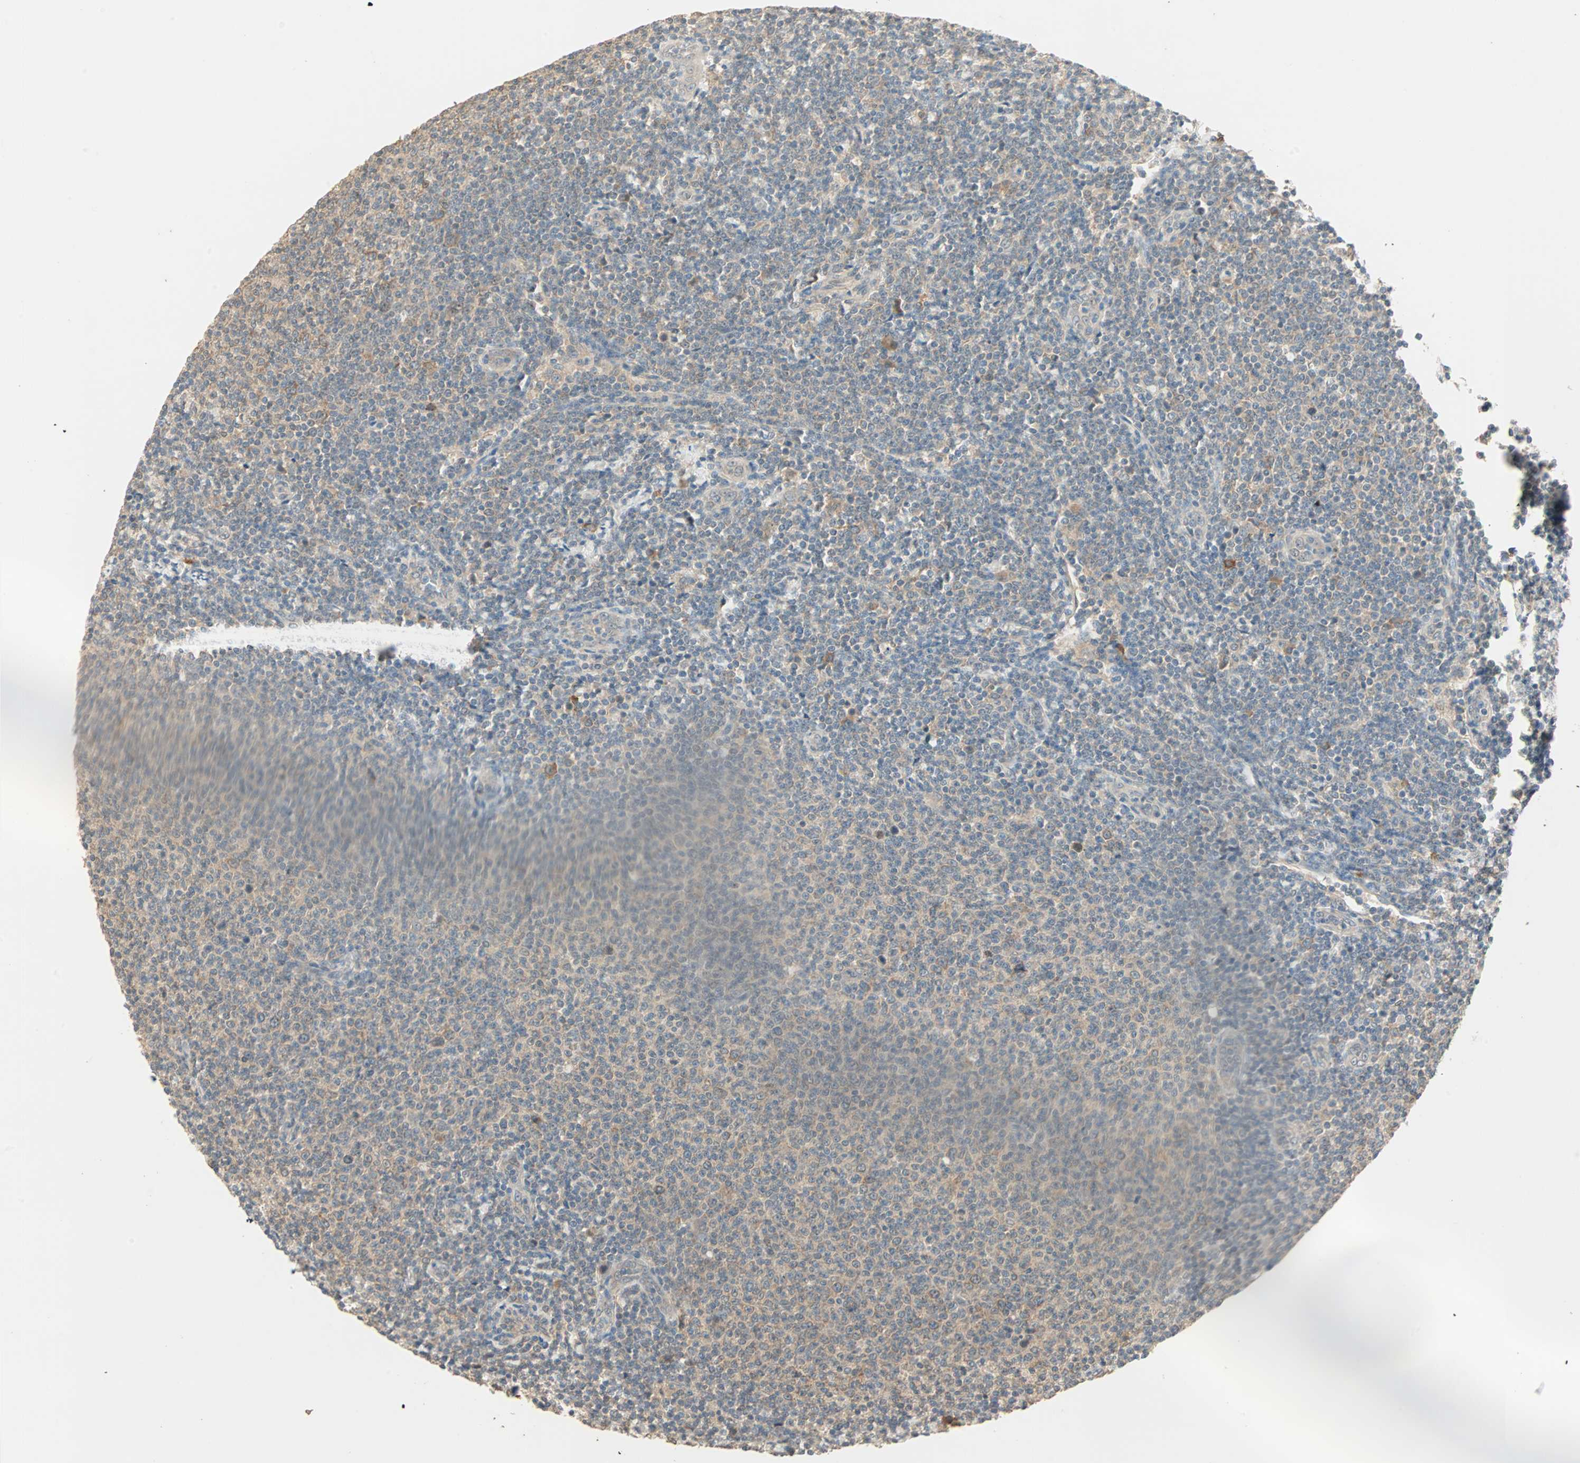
{"staining": {"intensity": "weak", "quantity": "25%-75%", "location": "cytoplasmic/membranous"}, "tissue": "lymphoma", "cell_type": "Tumor cells", "image_type": "cancer", "snomed": [{"axis": "morphology", "description": "Malignant lymphoma, non-Hodgkin's type, Low grade"}, {"axis": "topography", "description": "Lymph node"}], "caption": "Protein analysis of malignant lymphoma, non-Hodgkin's type (low-grade) tissue demonstrates weak cytoplasmic/membranous positivity in approximately 25%-75% of tumor cells. The protein is shown in brown color, while the nuclei are stained blue.", "gene": "TTF2", "patient": {"sex": "male", "age": 66}}